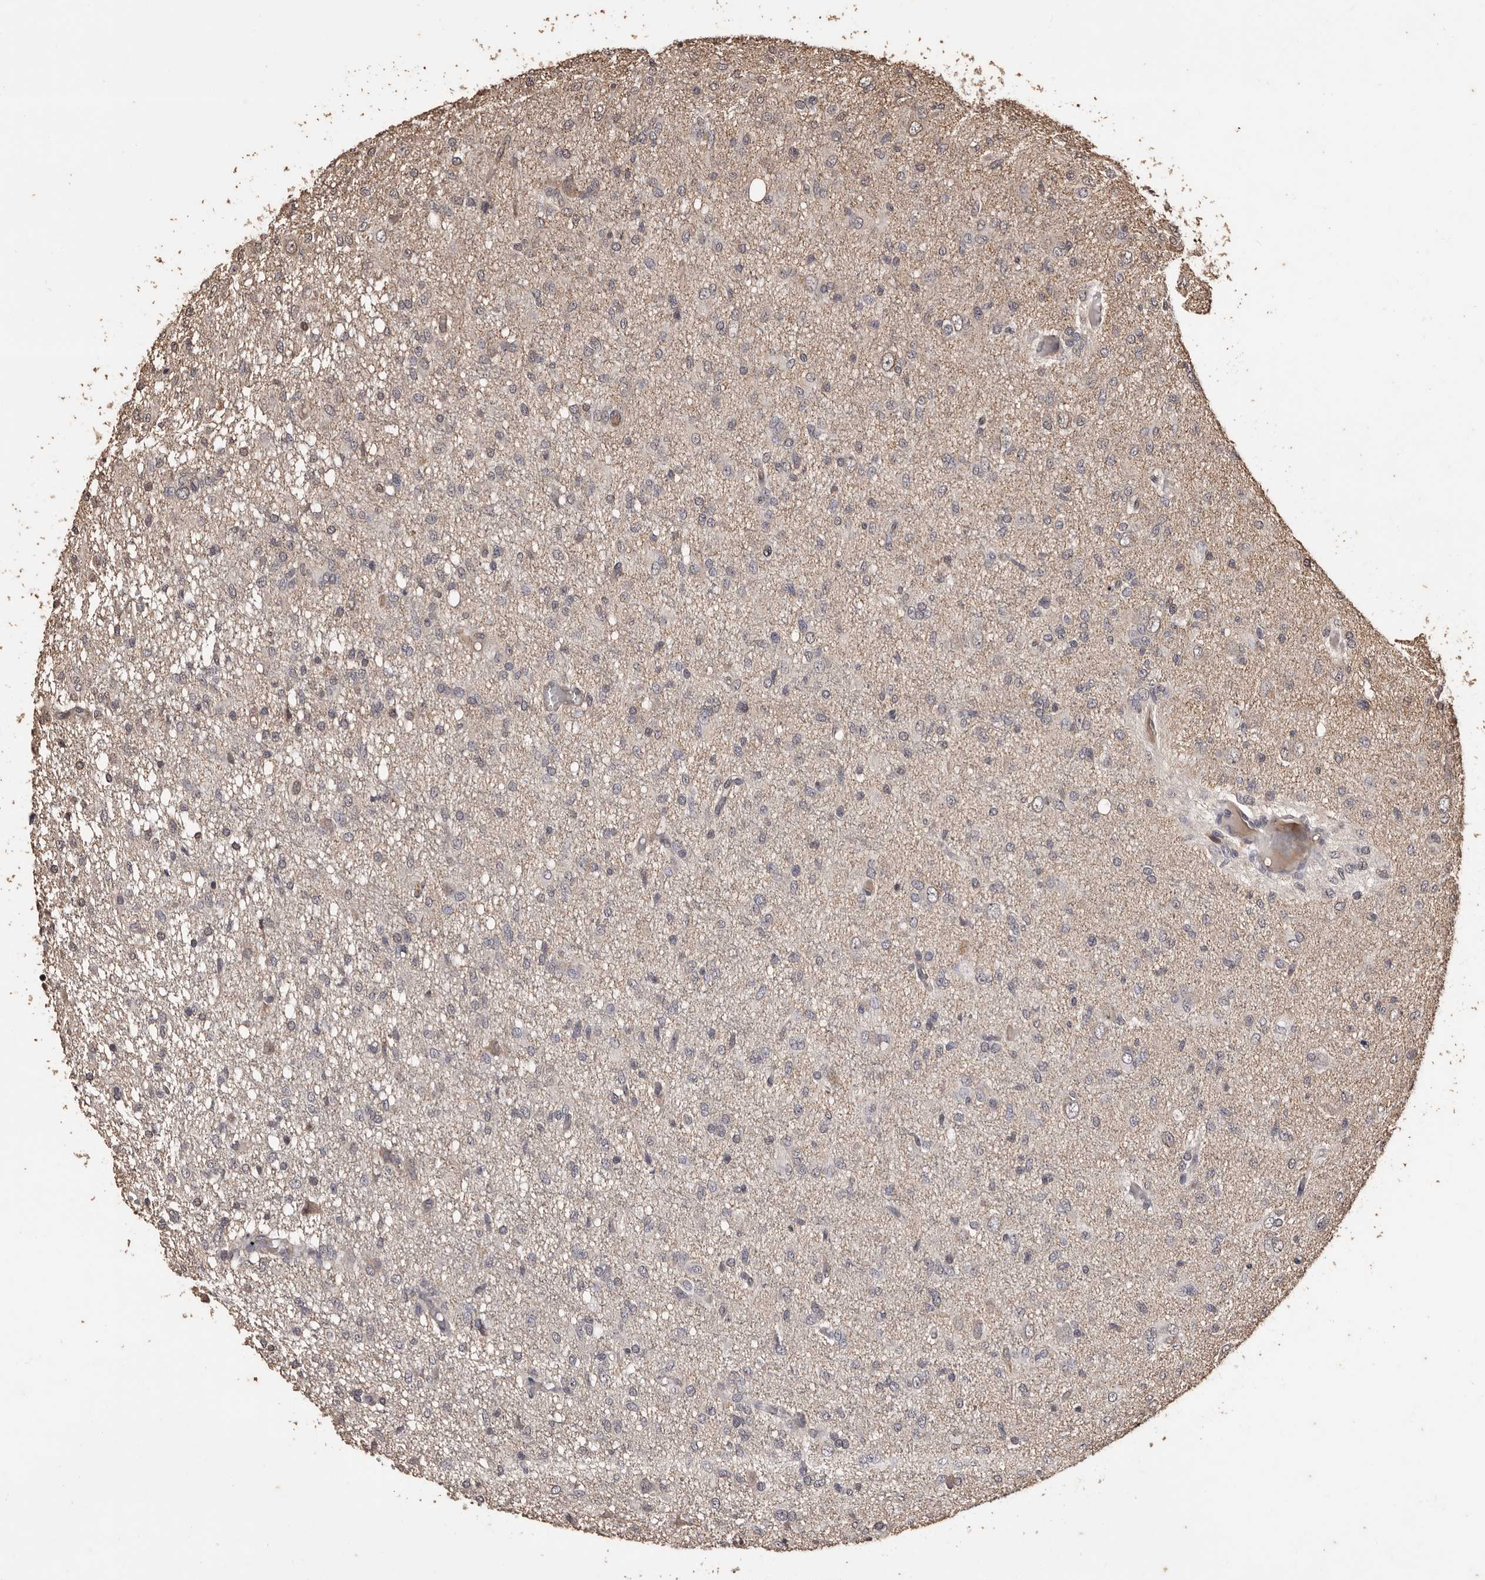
{"staining": {"intensity": "negative", "quantity": "none", "location": "none"}, "tissue": "glioma", "cell_type": "Tumor cells", "image_type": "cancer", "snomed": [{"axis": "morphology", "description": "Glioma, malignant, High grade"}, {"axis": "topography", "description": "Brain"}], "caption": "IHC of glioma demonstrates no positivity in tumor cells.", "gene": "NAV1", "patient": {"sex": "female", "age": 59}}